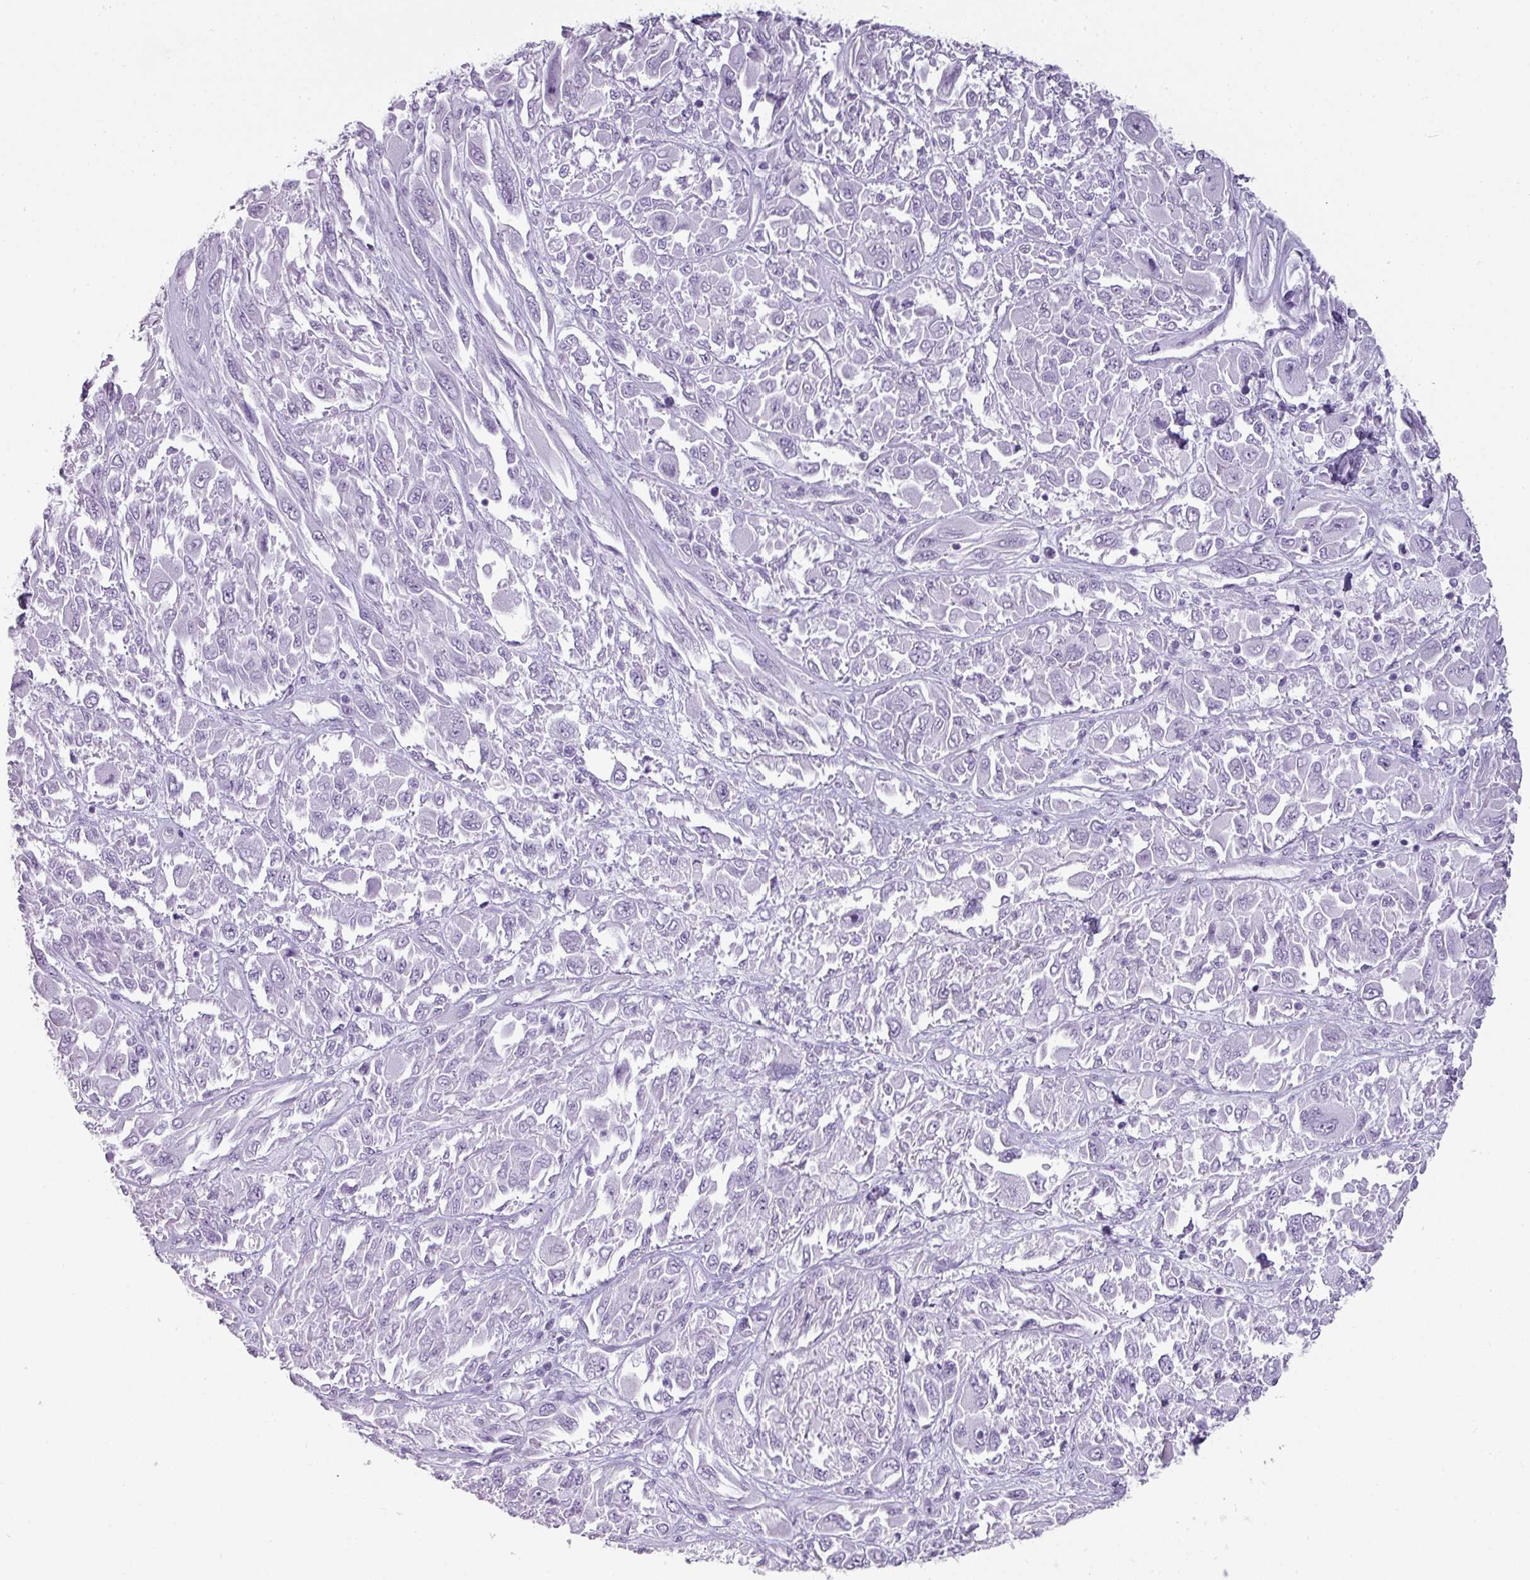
{"staining": {"intensity": "negative", "quantity": "none", "location": "none"}, "tissue": "melanoma", "cell_type": "Tumor cells", "image_type": "cancer", "snomed": [{"axis": "morphology", "description": "Malignant melanoma, NOS"}, {"axis": "topography", "description": "Skin"}], "caption": "Melanoma stained for a protein using immunohistochemistry reveals no expression tumor cells.", "gene": "SCT", "patient": {"sex": "female", "age": 91}}